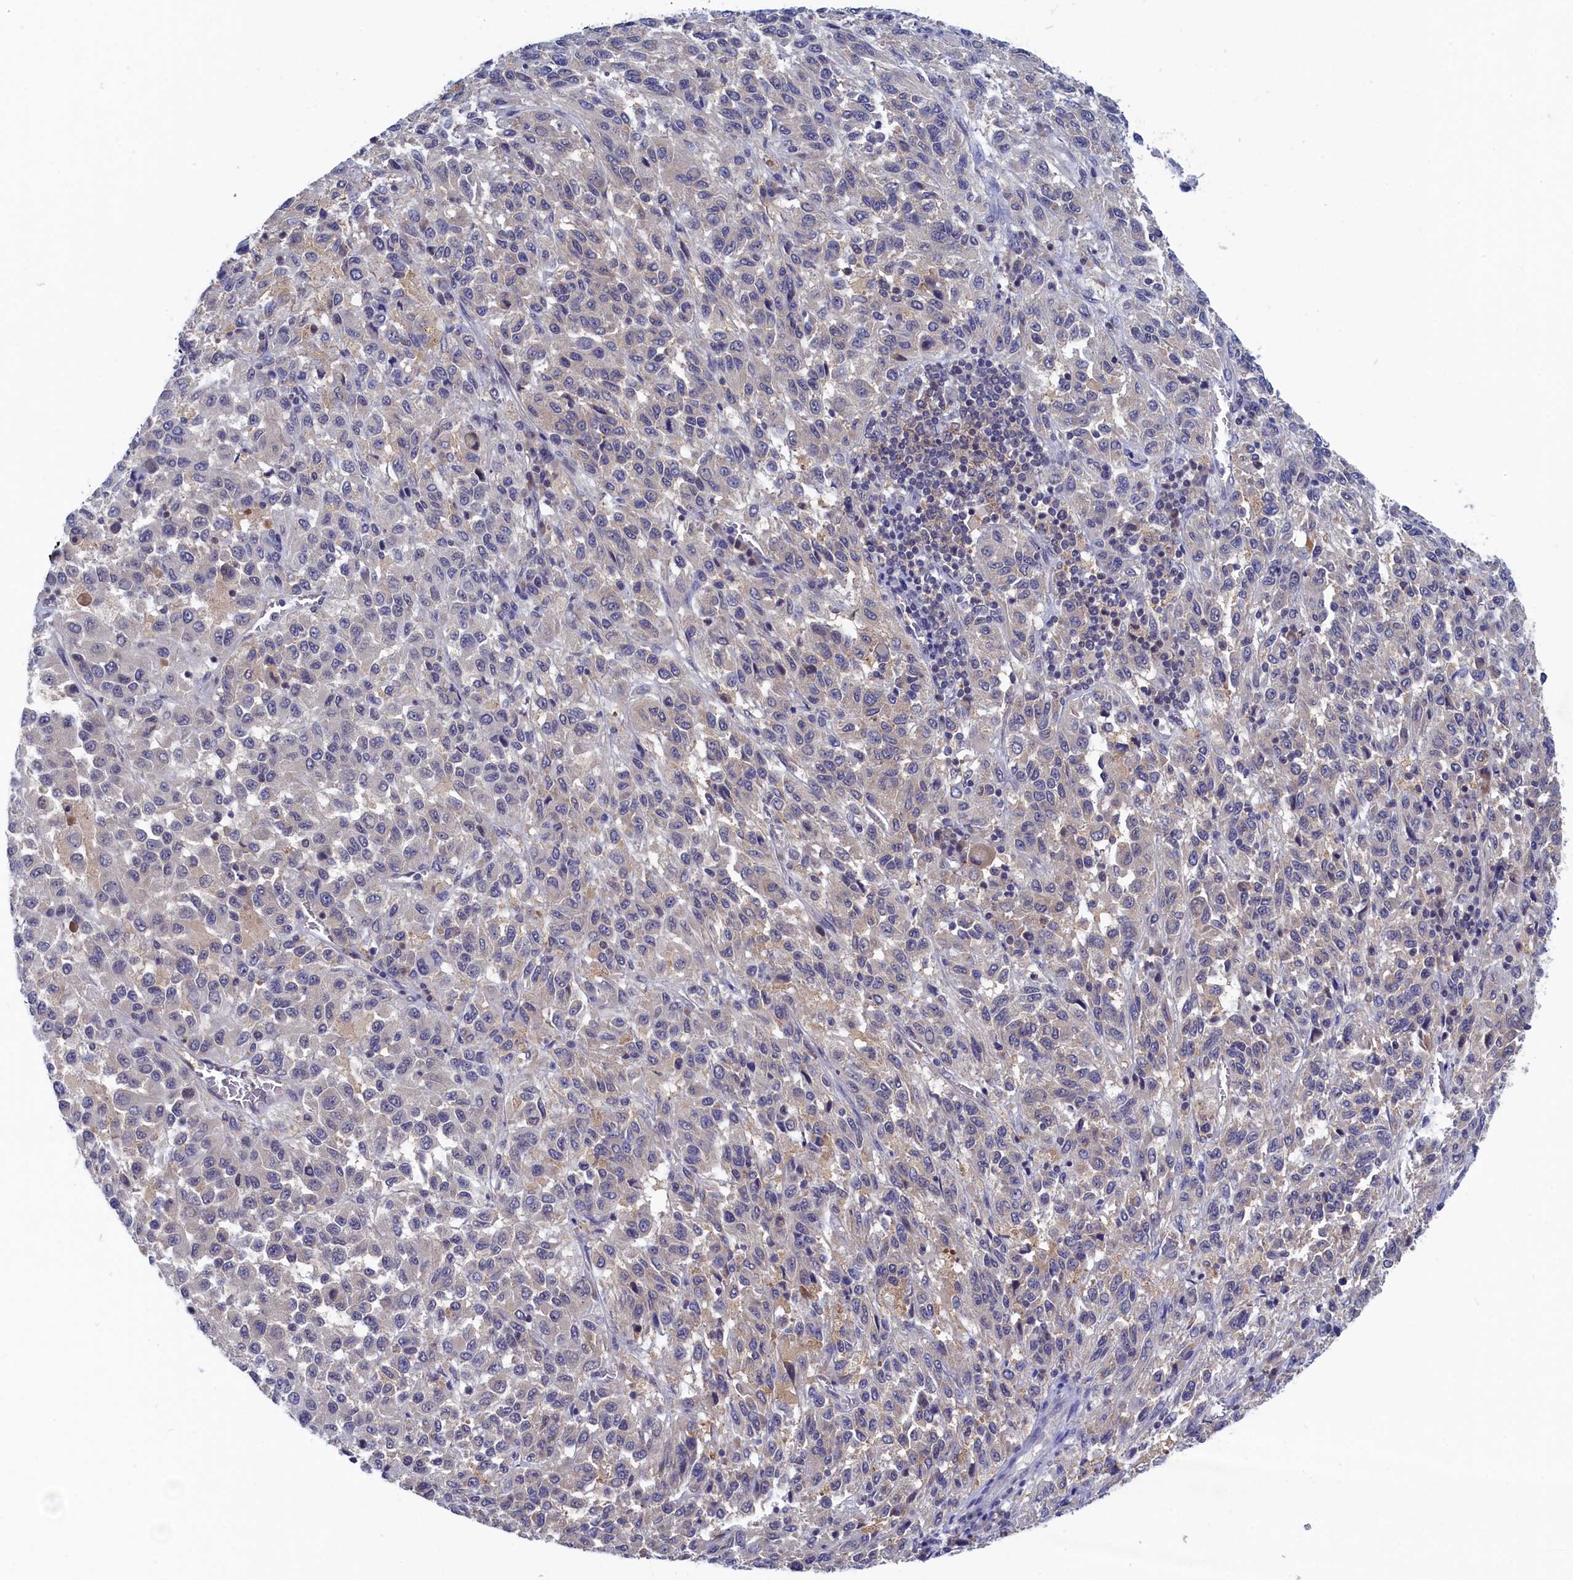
{"staining": {"intensity": "negative", "quantity": "none", "location": "none"}, "tissue": "melanoma", "cell_type": "Tumor cells", "image_type": "cancer", "snomed": [{"axis": "morphology", "description": "Malignant melanoma, Metastatic site"}, {"axis": "topography", "description": "Lung"}], "caption": "Malignant melanoma (metastatic site) was stained to show a protein in brown. There is no significant staining in tumor cells.", "gene": "PGP", "patient": {"sex": "male", "age": 64}}